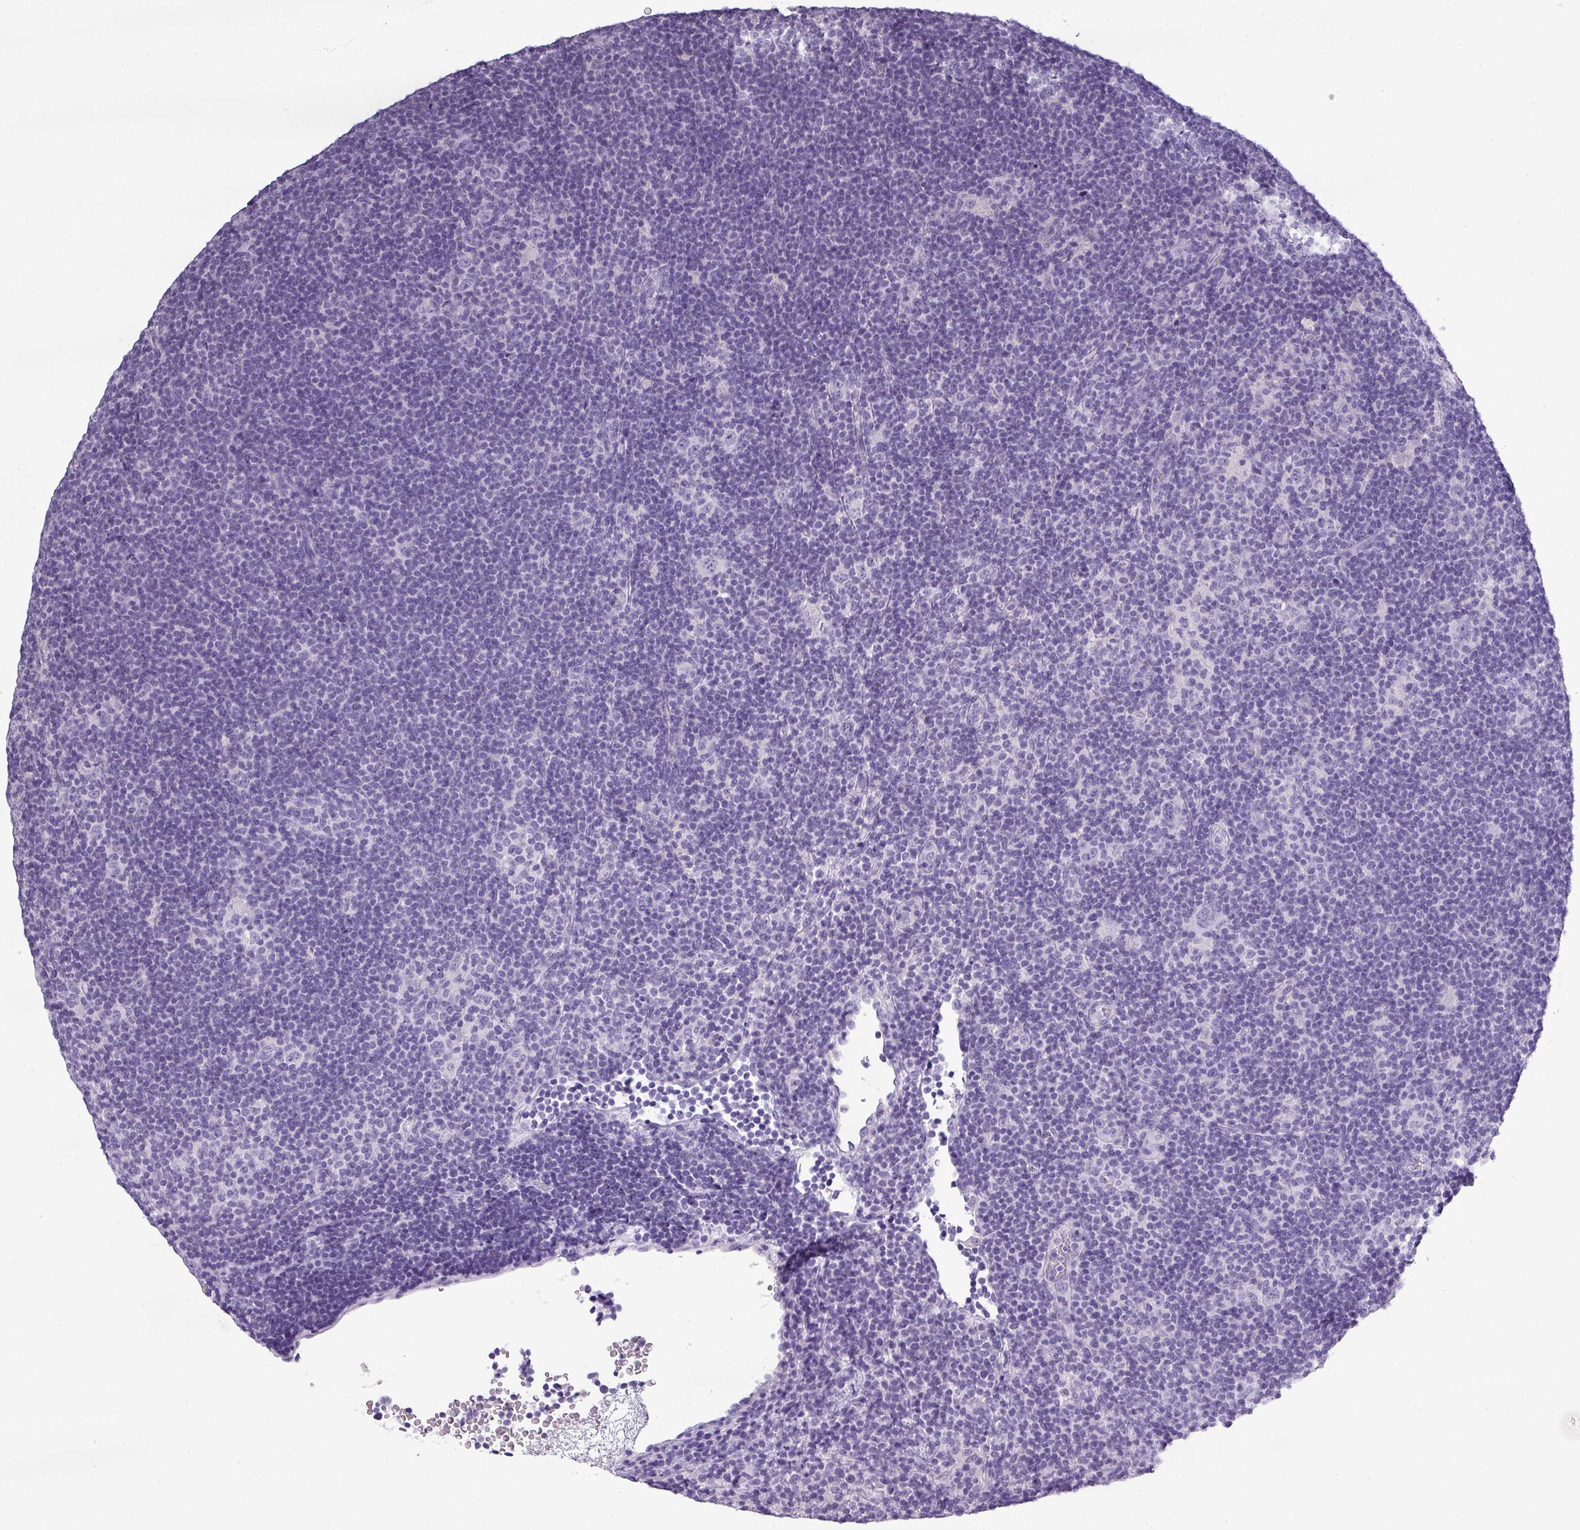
{"staining": {"intensity": "negative", "quantity": "none", "location": "none"}, "tissue": "lymphoma", "cell_type": "Tumor cells", "image_type": "cancer", "snomed": [{"axis": "morphology", "description": "Hodgkin's disease, NOS"}, {"axis": "topography", "description": "Lymph node"}], "caption": "DAB immunohistochemical staining of Hodgkin's disease demonstrates no significant positivity in tumor cells.", "gene": "TMEM91", "patient": {"sex": "female", "age": 57}}